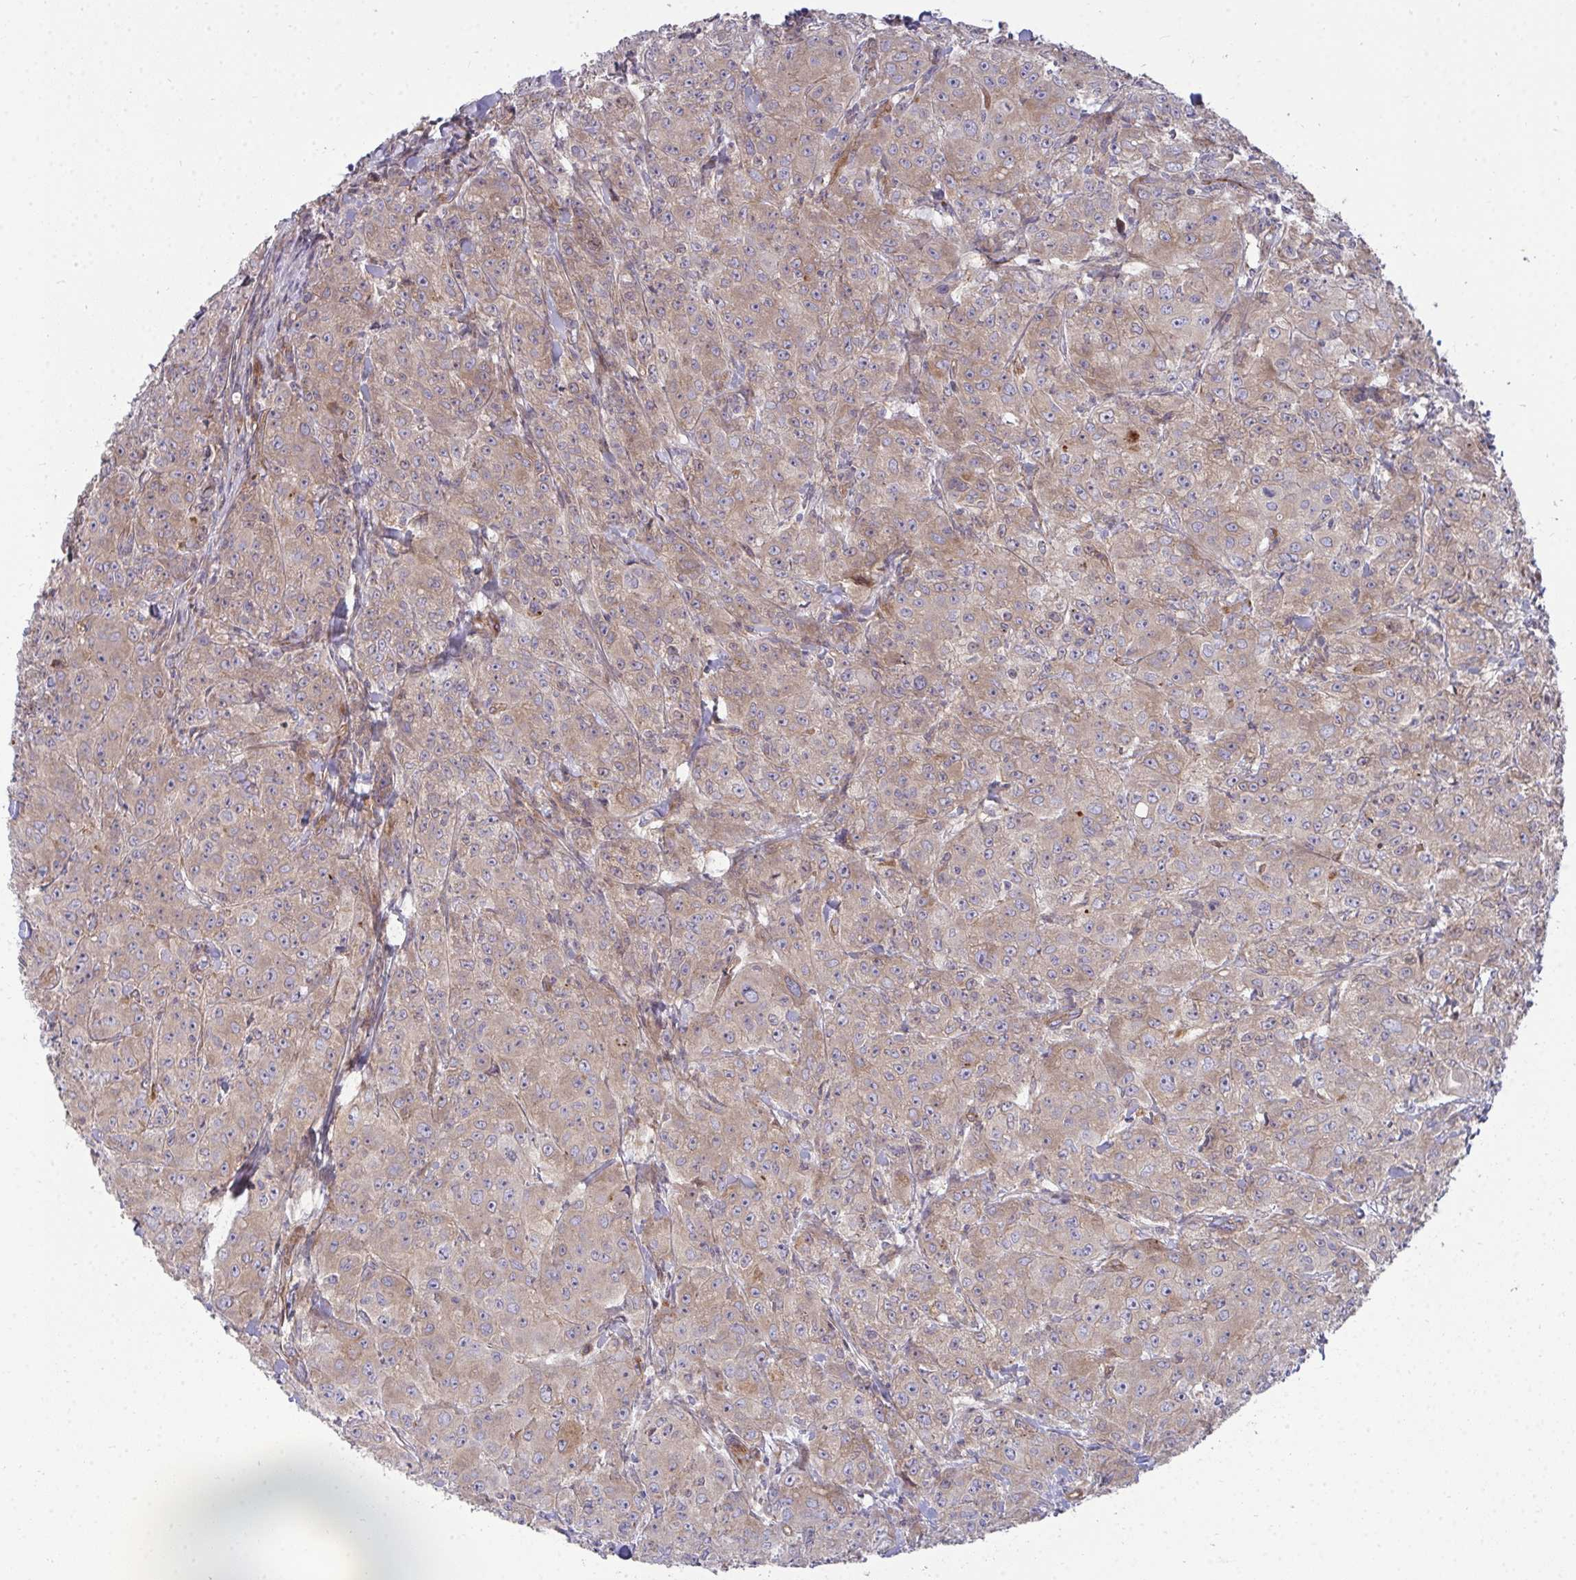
{"staining": {"intensity": "weak", "quantity": ">75%", "location": "cytoplasmic/membranous"}, "tissue": "breast cancer", "cell_type": "Tumor cells", "image_type": "cancer", "snomed": [{"axis": "morphology", "description": "Normal tissue, NOS"}, {"axis": "morphology", "description": "Duct carcinoma"}, {"axis": "topography", "description": "Breast"}], "caption": "This micrograph exhibits breast cancer stained with immunohistochemistry (IHC) to label a protein in brown. The cytoplasmic/membranous of tumor cells show weak positivity for the protein. Nuclei are counter-stained blue.", "gene": "SH2D1B", "patient": {"sex": "female", "age": 43}}